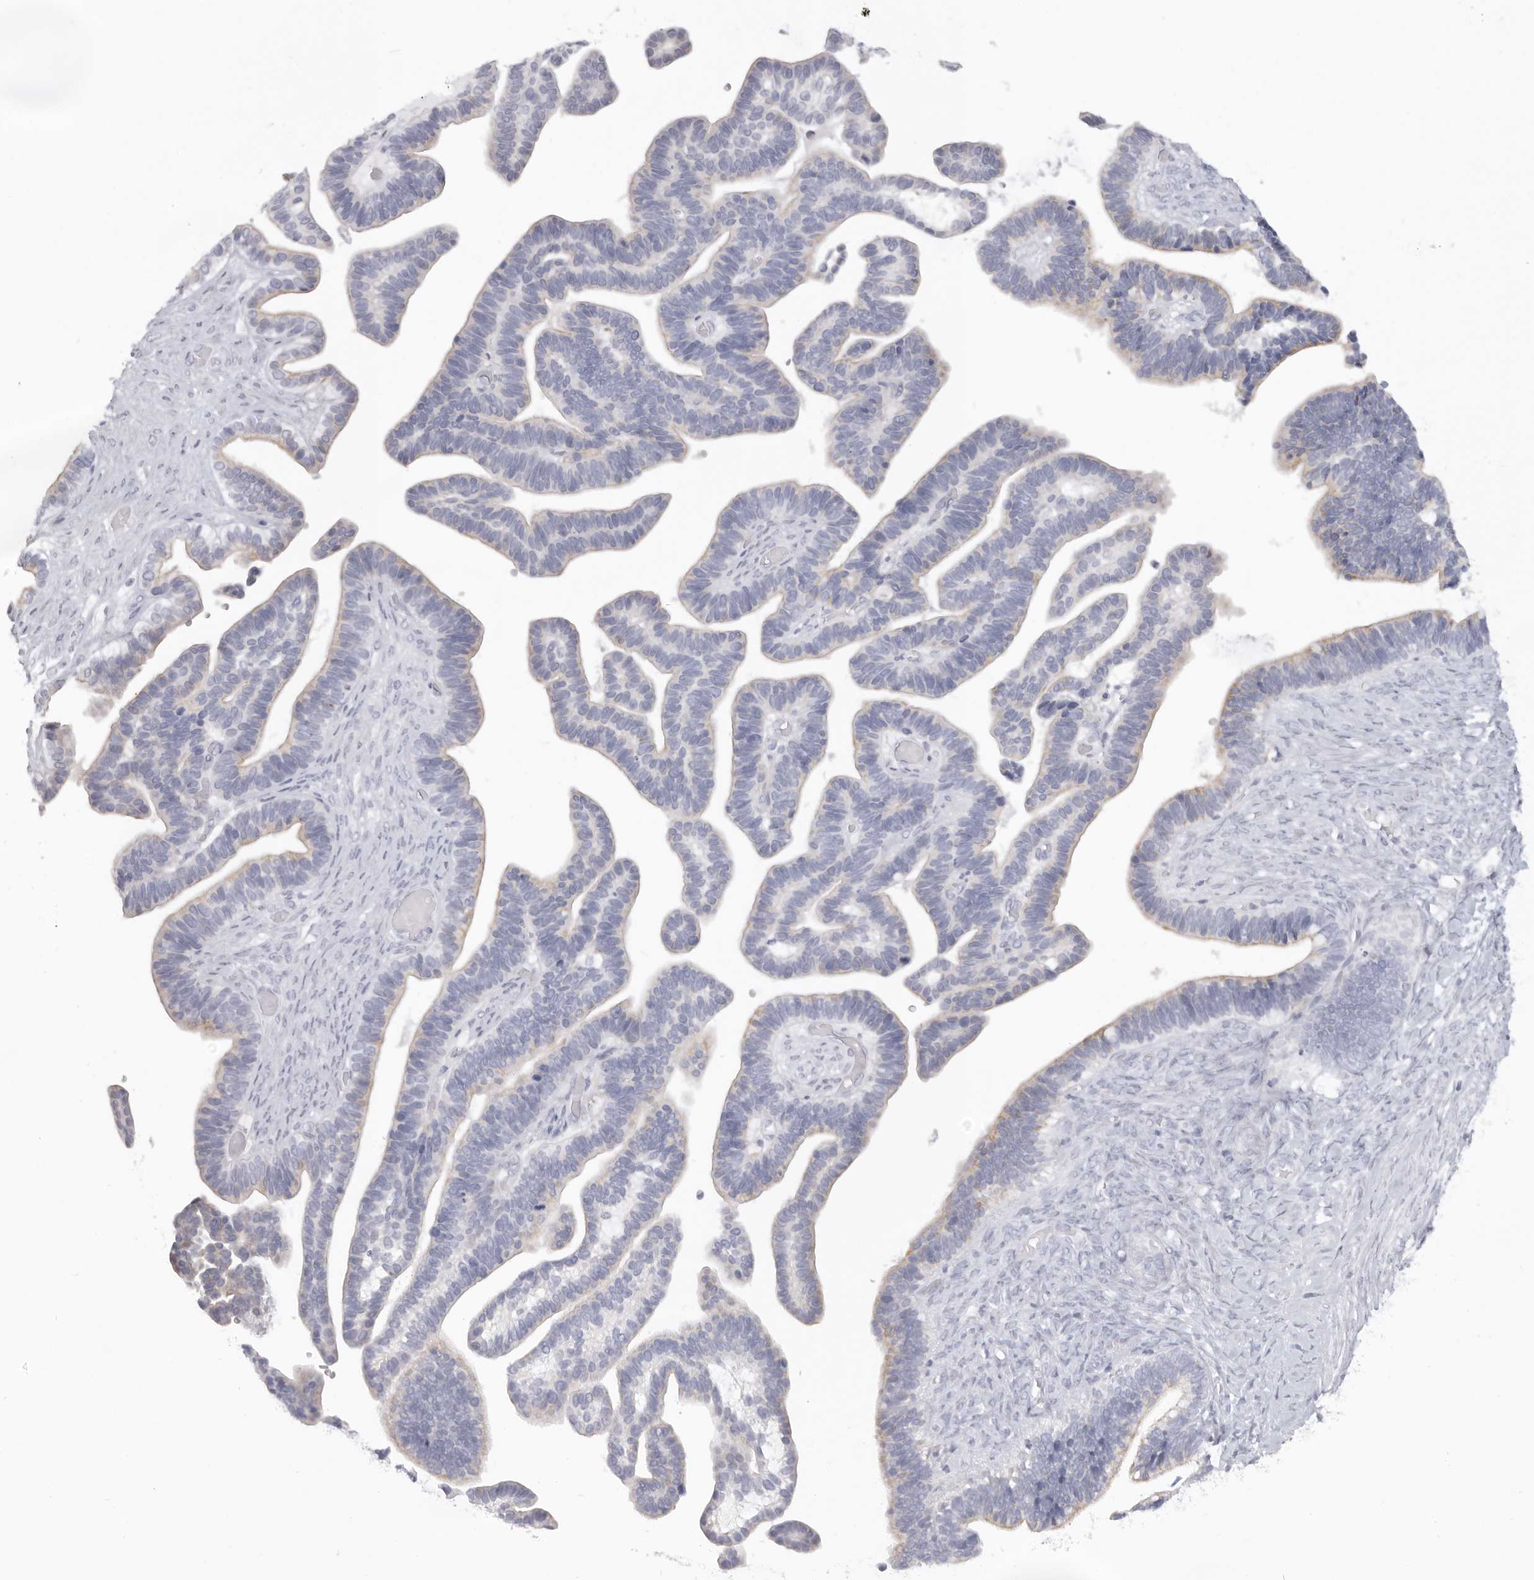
{"staining": {"intensity": "negative", "quantity": "none", "location": "none"}, "tissue": "ovarian cancer", "cell_type": "Tumor cells", "image_type": "cancer", "snomed": [{"axis": "morphology", "description": "Cystadenocarcinoma, serous, NOS"}, {"axis": "topography", "description": "Ovary"}], "caption": "Tumor cells are negative for protein expression in human ovarian cancer. Nuclei are stained in blue.", "gene": "RXFP1", "patient": {"sex": "female", "age": 56}}